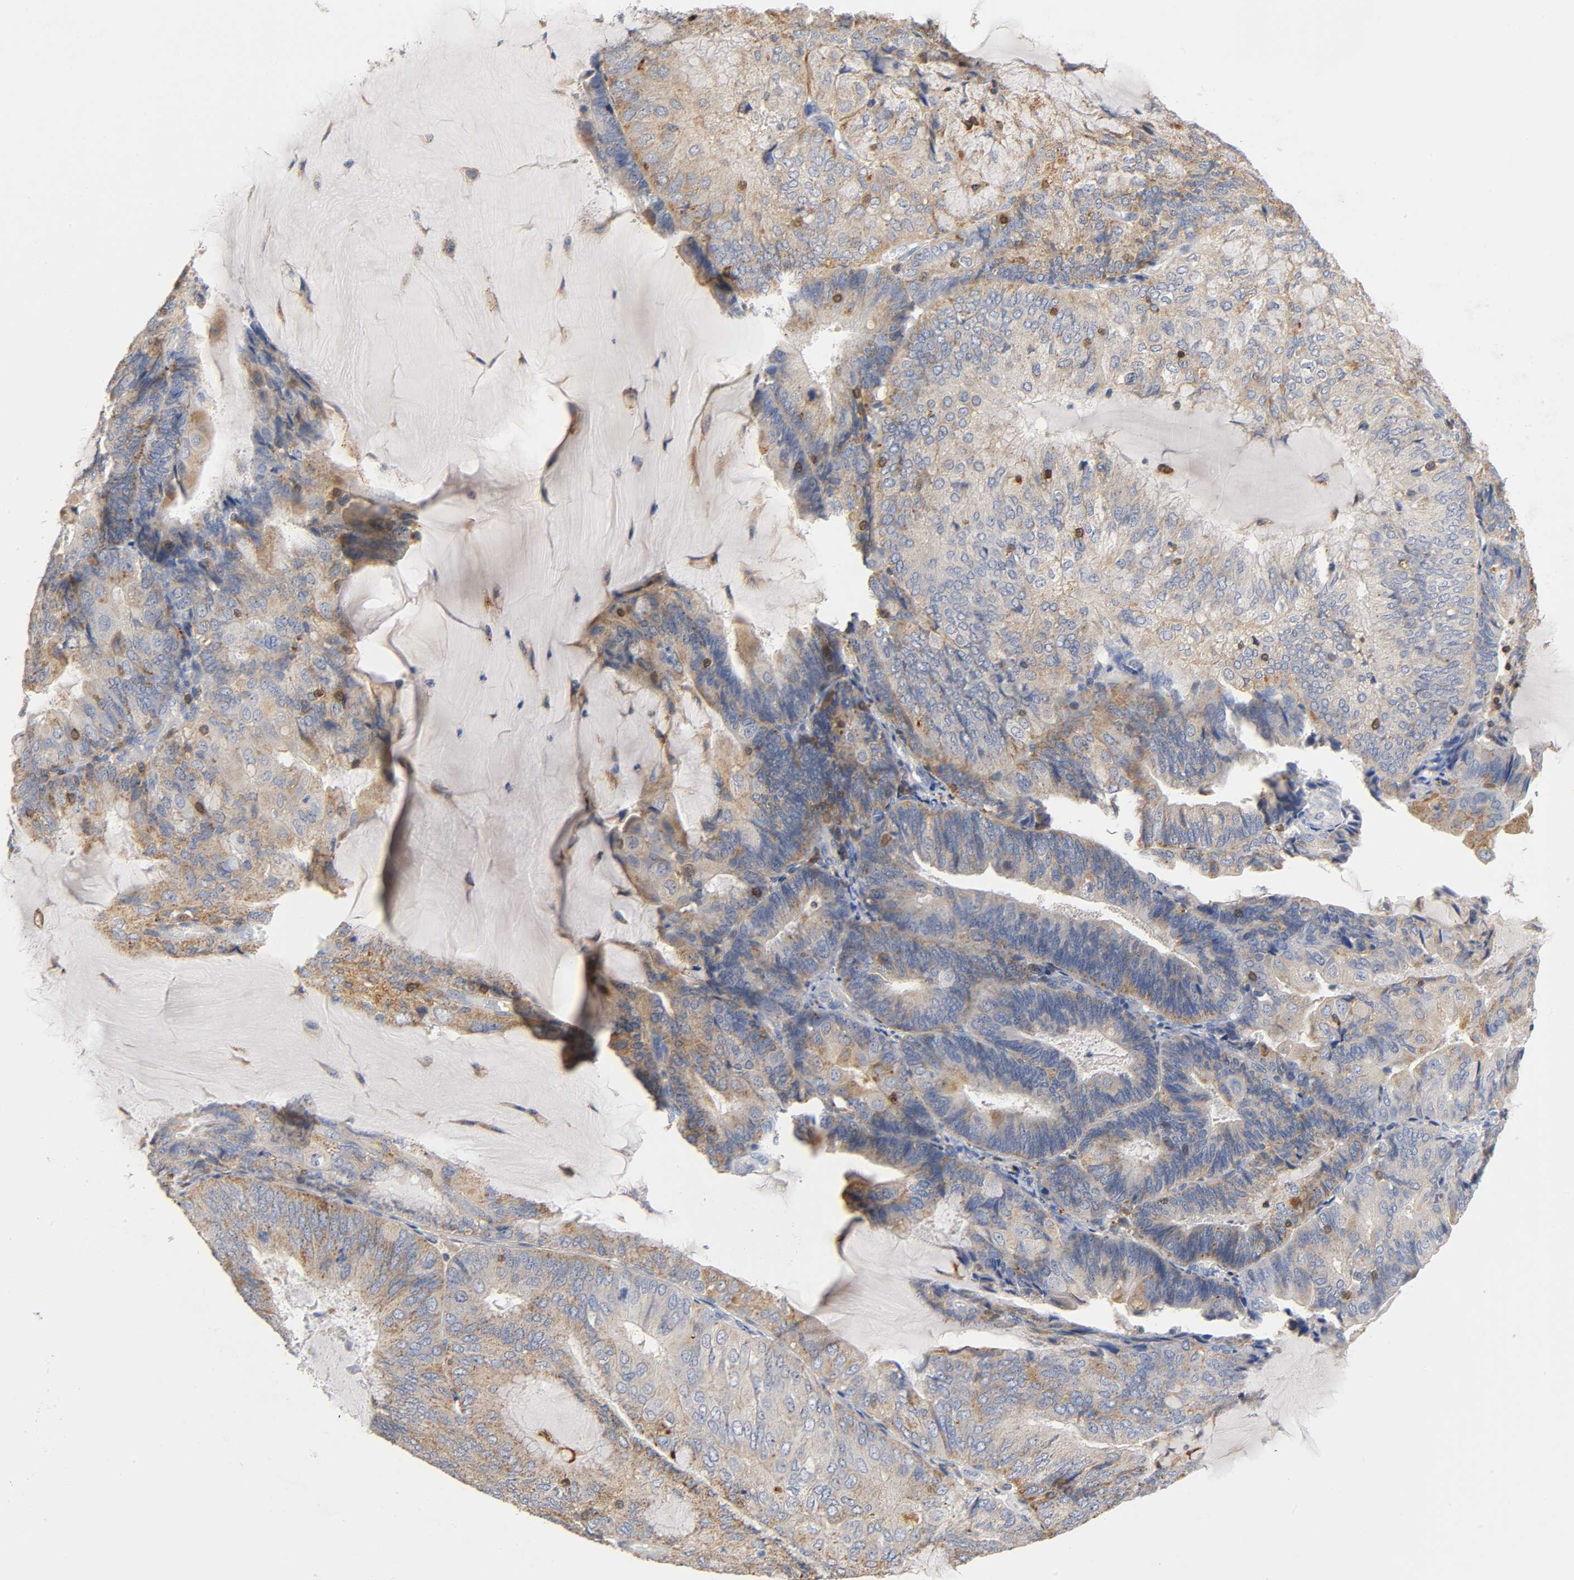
{"staining": {"intensity": "moderate", "quantity": "25%-75%", "location": "cytoplasmic/membranous"}, "tissue": "endometrial cancer", "cell_type": "Tumor cells", "image_type": "cancer", "snomed": [{"axis": "morphology", "description": "Adenocarcinoma, NOS"}, {"axis": "topography", "description": "Endometrium"}], "caption": "Adenocarcinoma (endometrial) stained with a brown dye exhibits moderate cytoplasmic/membranous positive expression in approximately 25%-75% of tumor cells.", "gene": "UCKL1", "patient": {"sex": "female", "age": 81}}